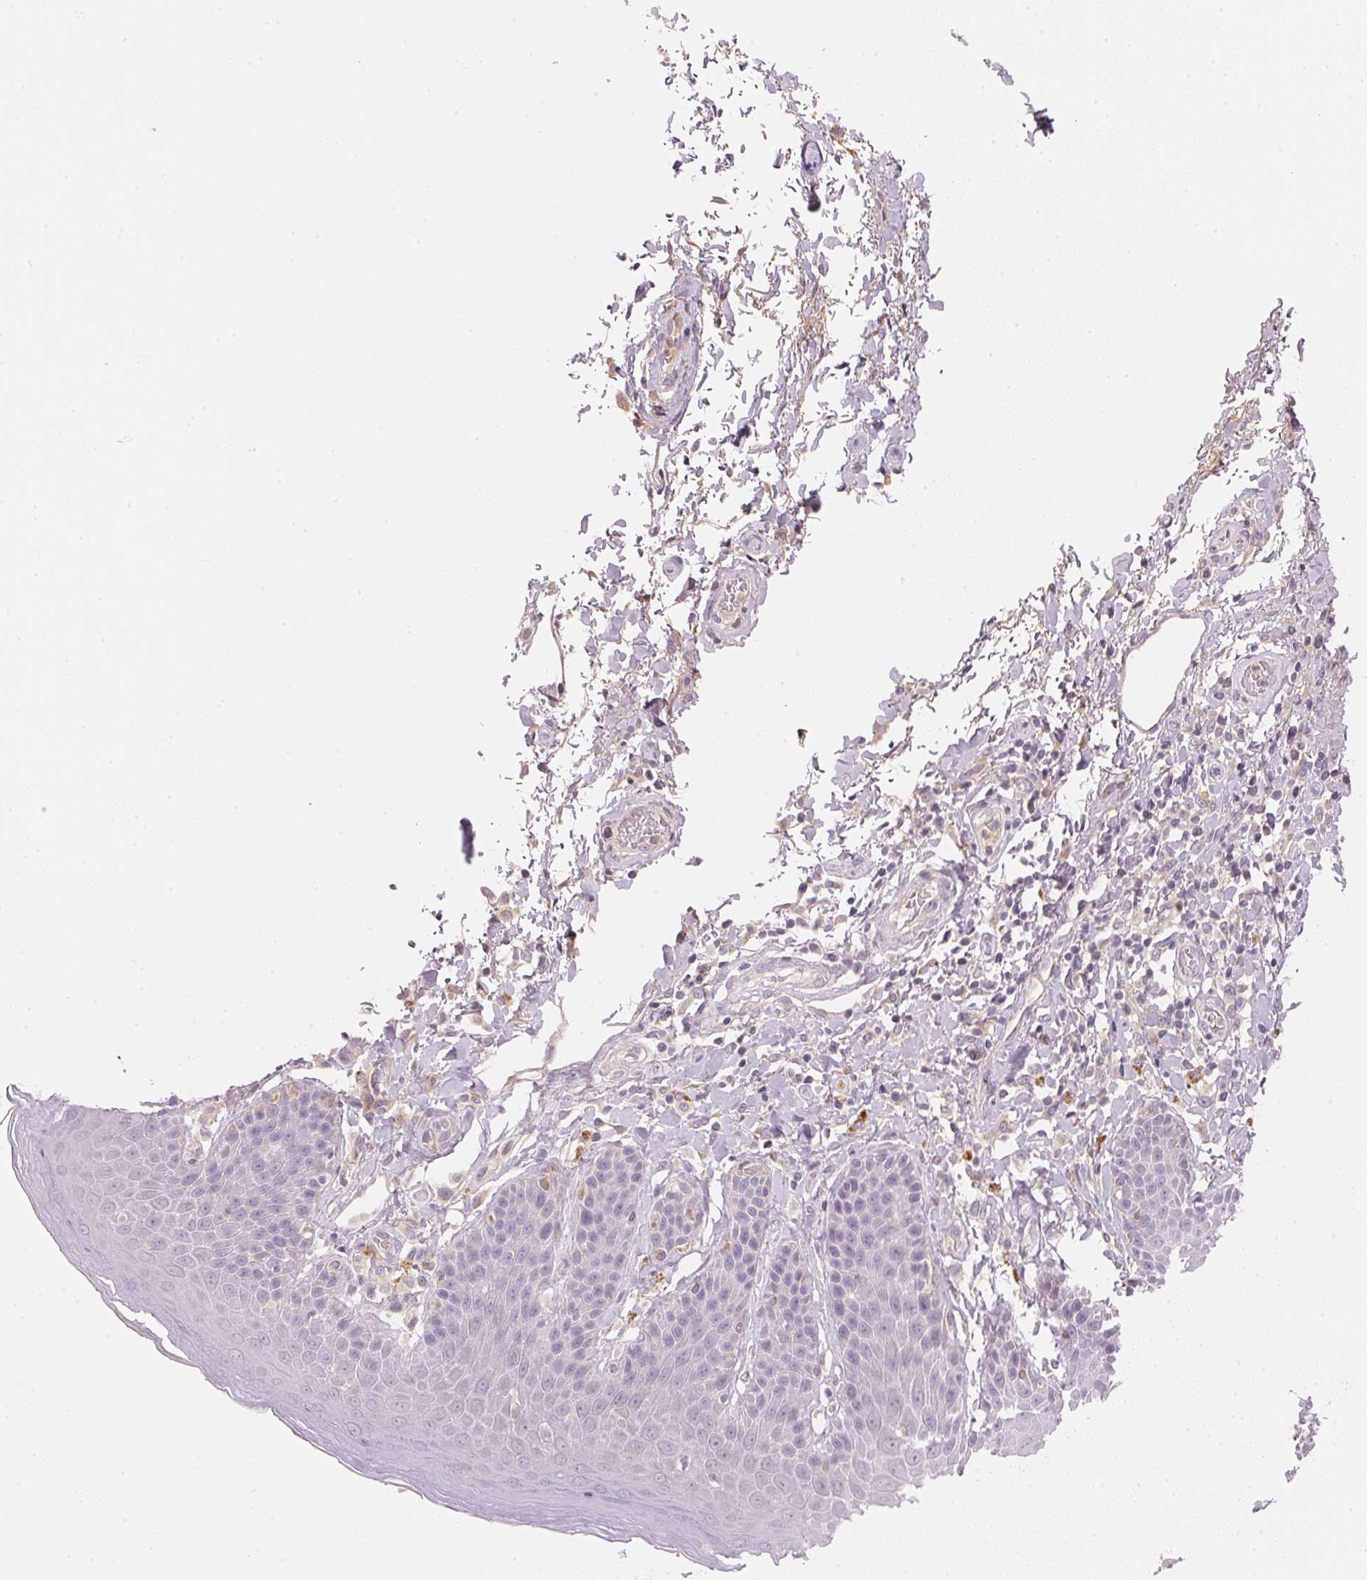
{"staining": {"intensity": "negative", "quantity": "none", "location": "none"}, "tissue": "skin", "cell_type": "Epidermal cells", "image_type": "normal", "snomed": [{"axis": "morphology", "description": "Normal tissue, NOS"}, {"axis": "topography", "description": "Anal"}, {"axis": "topography", "description": "Peripheral nerve tissue"}], "caption": "This is an immunohistochemistry (IHC) image of normal human skin. There is no positivity in epidermal cells.", "gene": "RMDN2", "patient": {"sex": "male", "age": 51}}